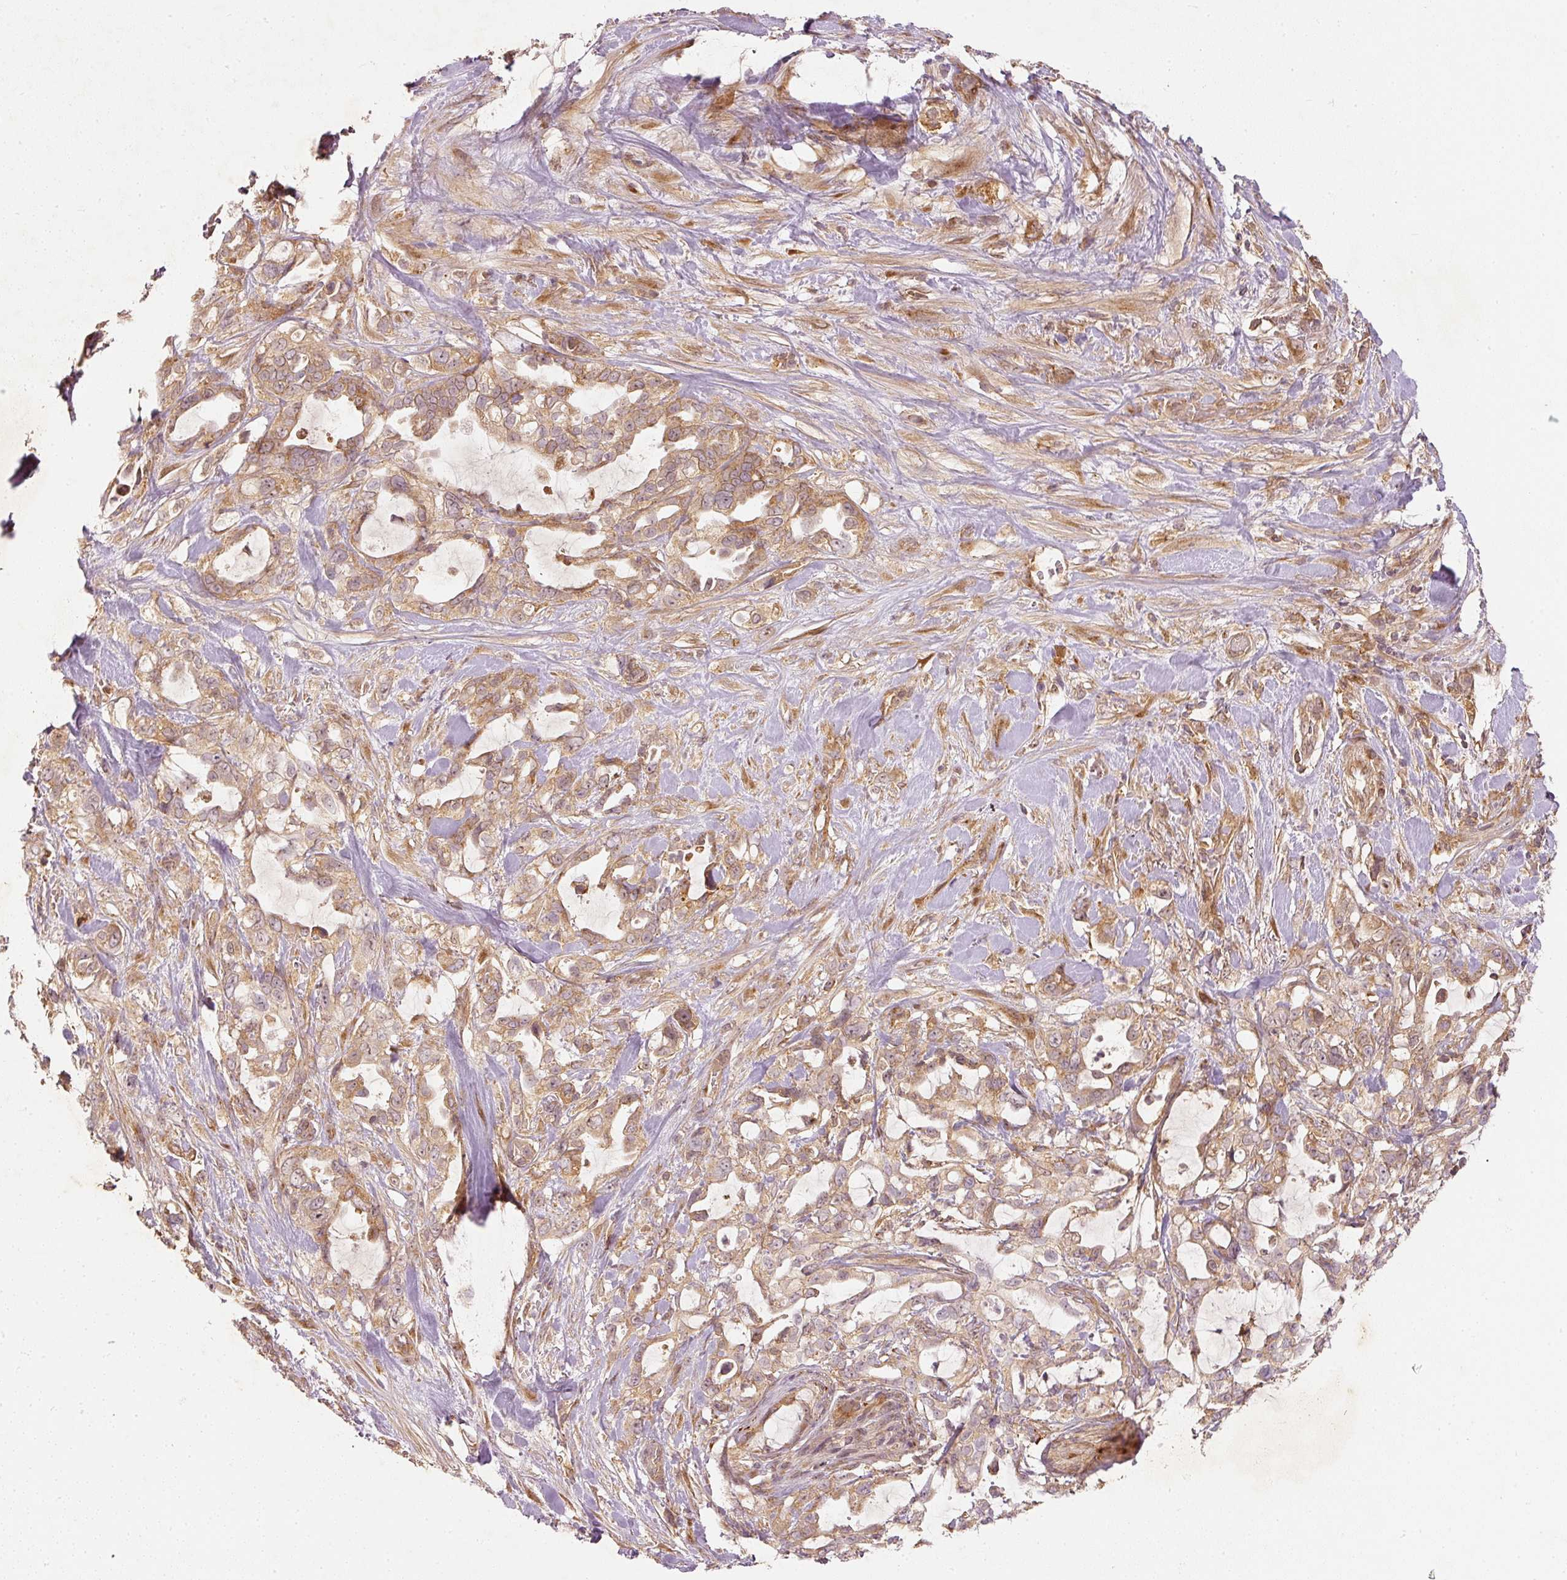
{"staining": {"intensity": "moderate", "quantity": "25%-75%", "location": "cytoplasmic/membranous"}, "tissue": "pancreatic cancer", "cell_type": "Tumor cells", "image_type": "cancer", "snomed": [{"axis": "morphology", "description": "Adenocarcinoma, NOS"}, {"axis": "topography", "description": "Pancreas"}], "caption": "Moderate cytoplasmic/membranous protein positivity is identified in about 25%-75% of tumor cells in pancreatic adenocarcinoma.", "gene": "ZNF580", "patient": {"sex": "female", "age": 61}}